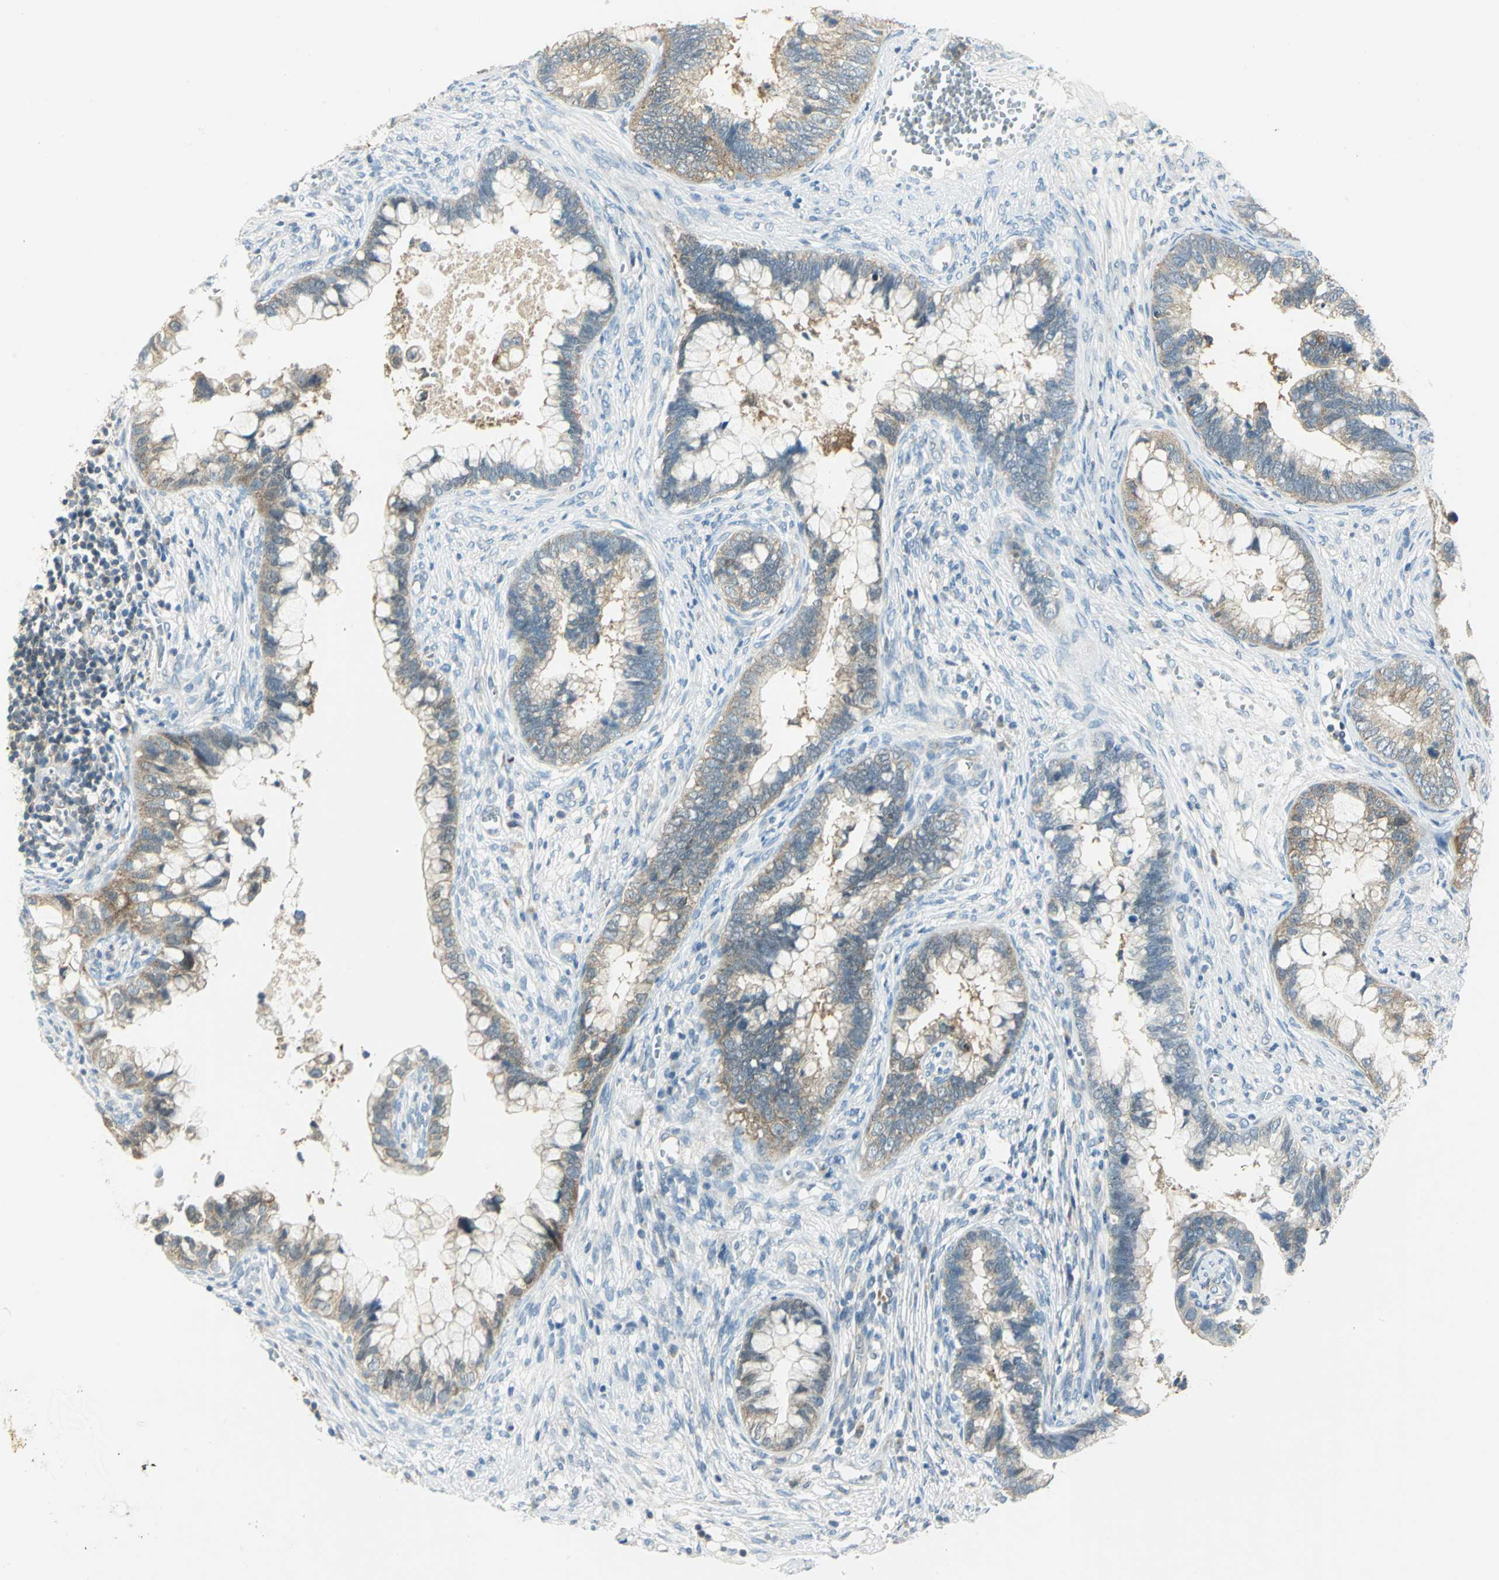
{"staining": {"intensity": "weak", "quantity": ">75%", "location": "cytoplasmic/membranous"}, "tissue": "cervical cancer", "cell_type": "Tumor cells", "image_type": "cancer", "snomed": [{"axis": "morphology", "description": "Adenocarcinoma, NOS"}, {"axis": "topography", "description": "Cervix"}], "caption": "Weak cytoplasmic/membranous expression for a protein is seen in about >75% of tumor cells of adenocarcinoma (cervical) using immunohistochemistry.", "gene": "ALDOA", "patient": {"sex": "female", "age": 44}}